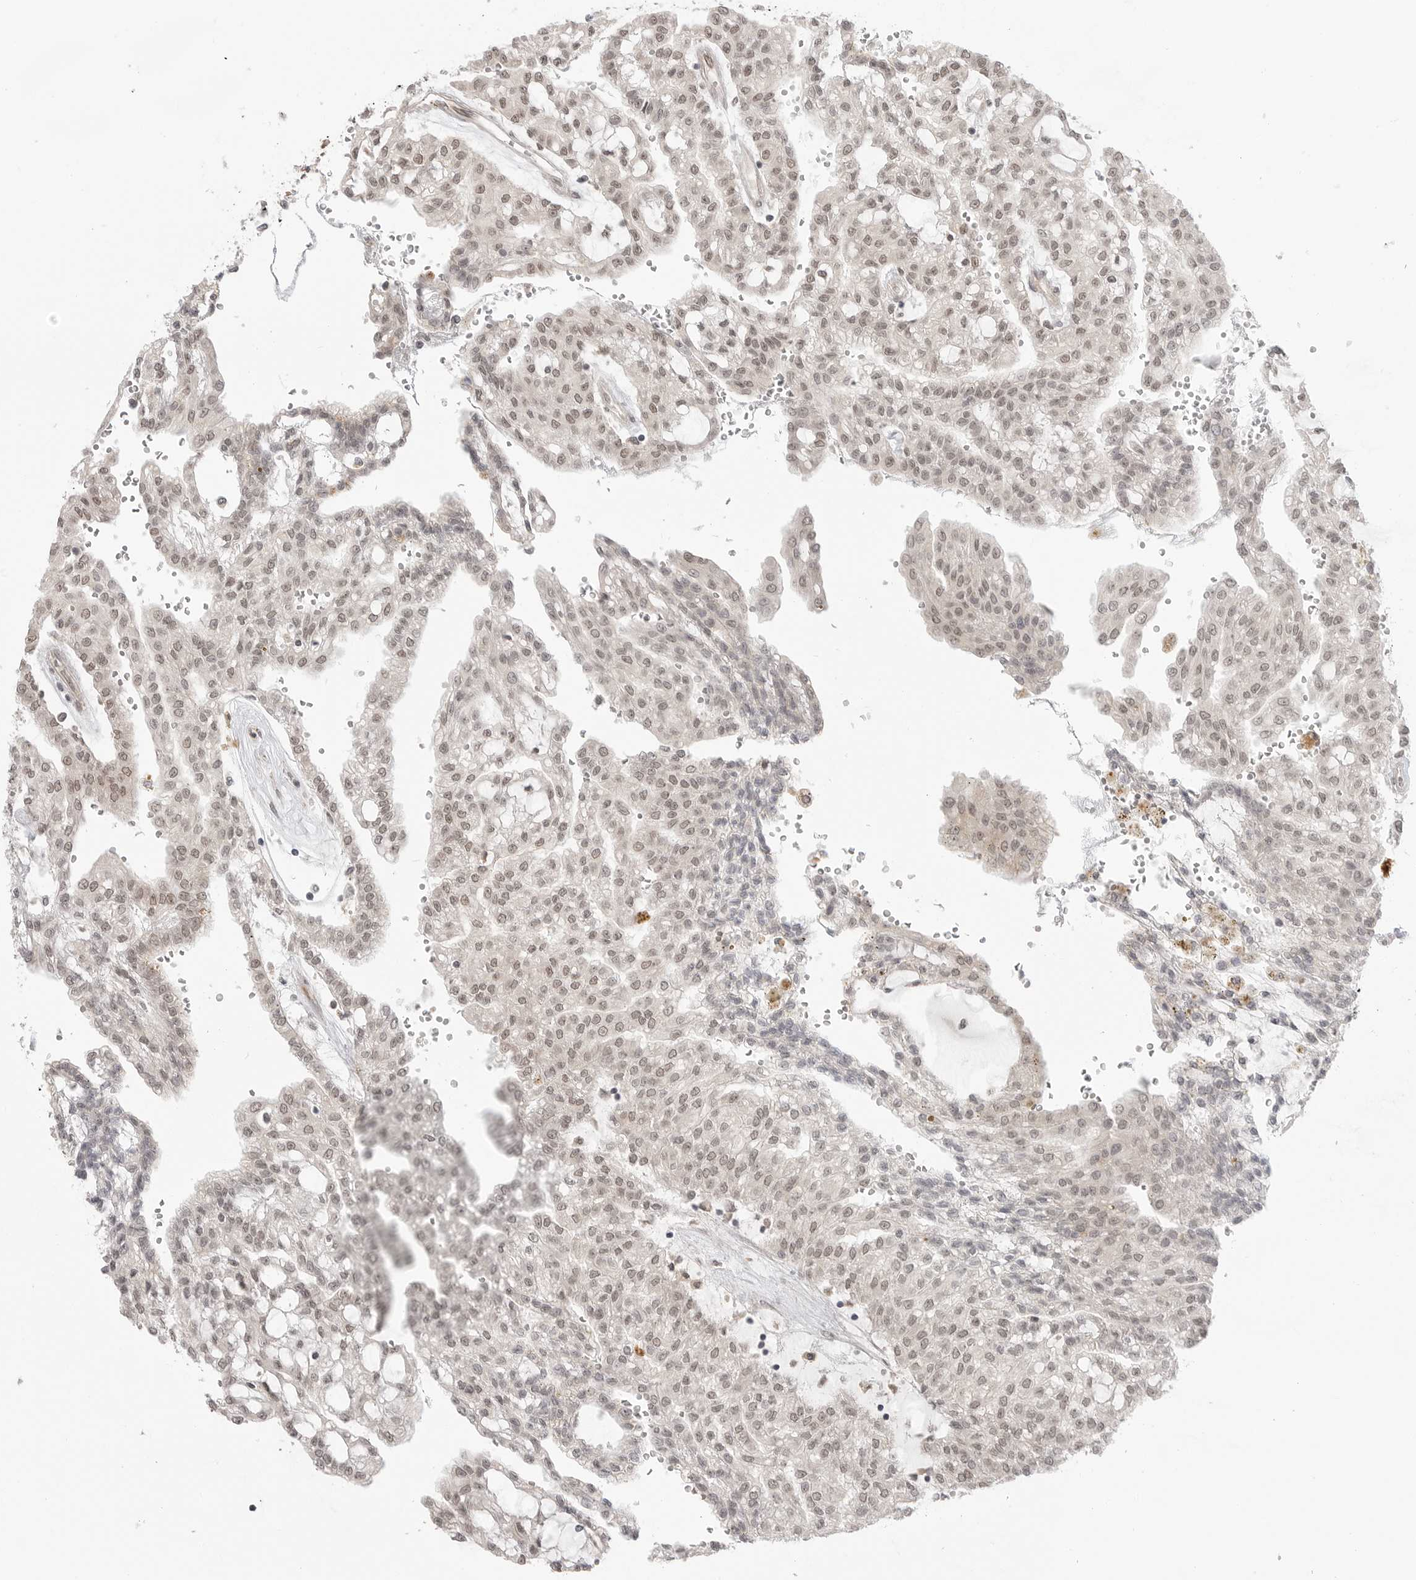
{"staining": {"intensity": "moderate", "quantity": ">75%", "location": "nuclear"}, "tissue": "renal cancer", "cell_type": "Tumor cells", "image_type": "cancer", "snomed": [{"axis": "morphology", "description": "Adenocarcinoma, NOS"}, {"axis": "topography", "description": "Kidney"}], "caption": "Protein staining of renal adenocarcinoma tissue displays moderate nuclear staining in approximately >75% of tumor cells.", "gene": "KALRN", "patient": {"sex": "male", "age": 63}}